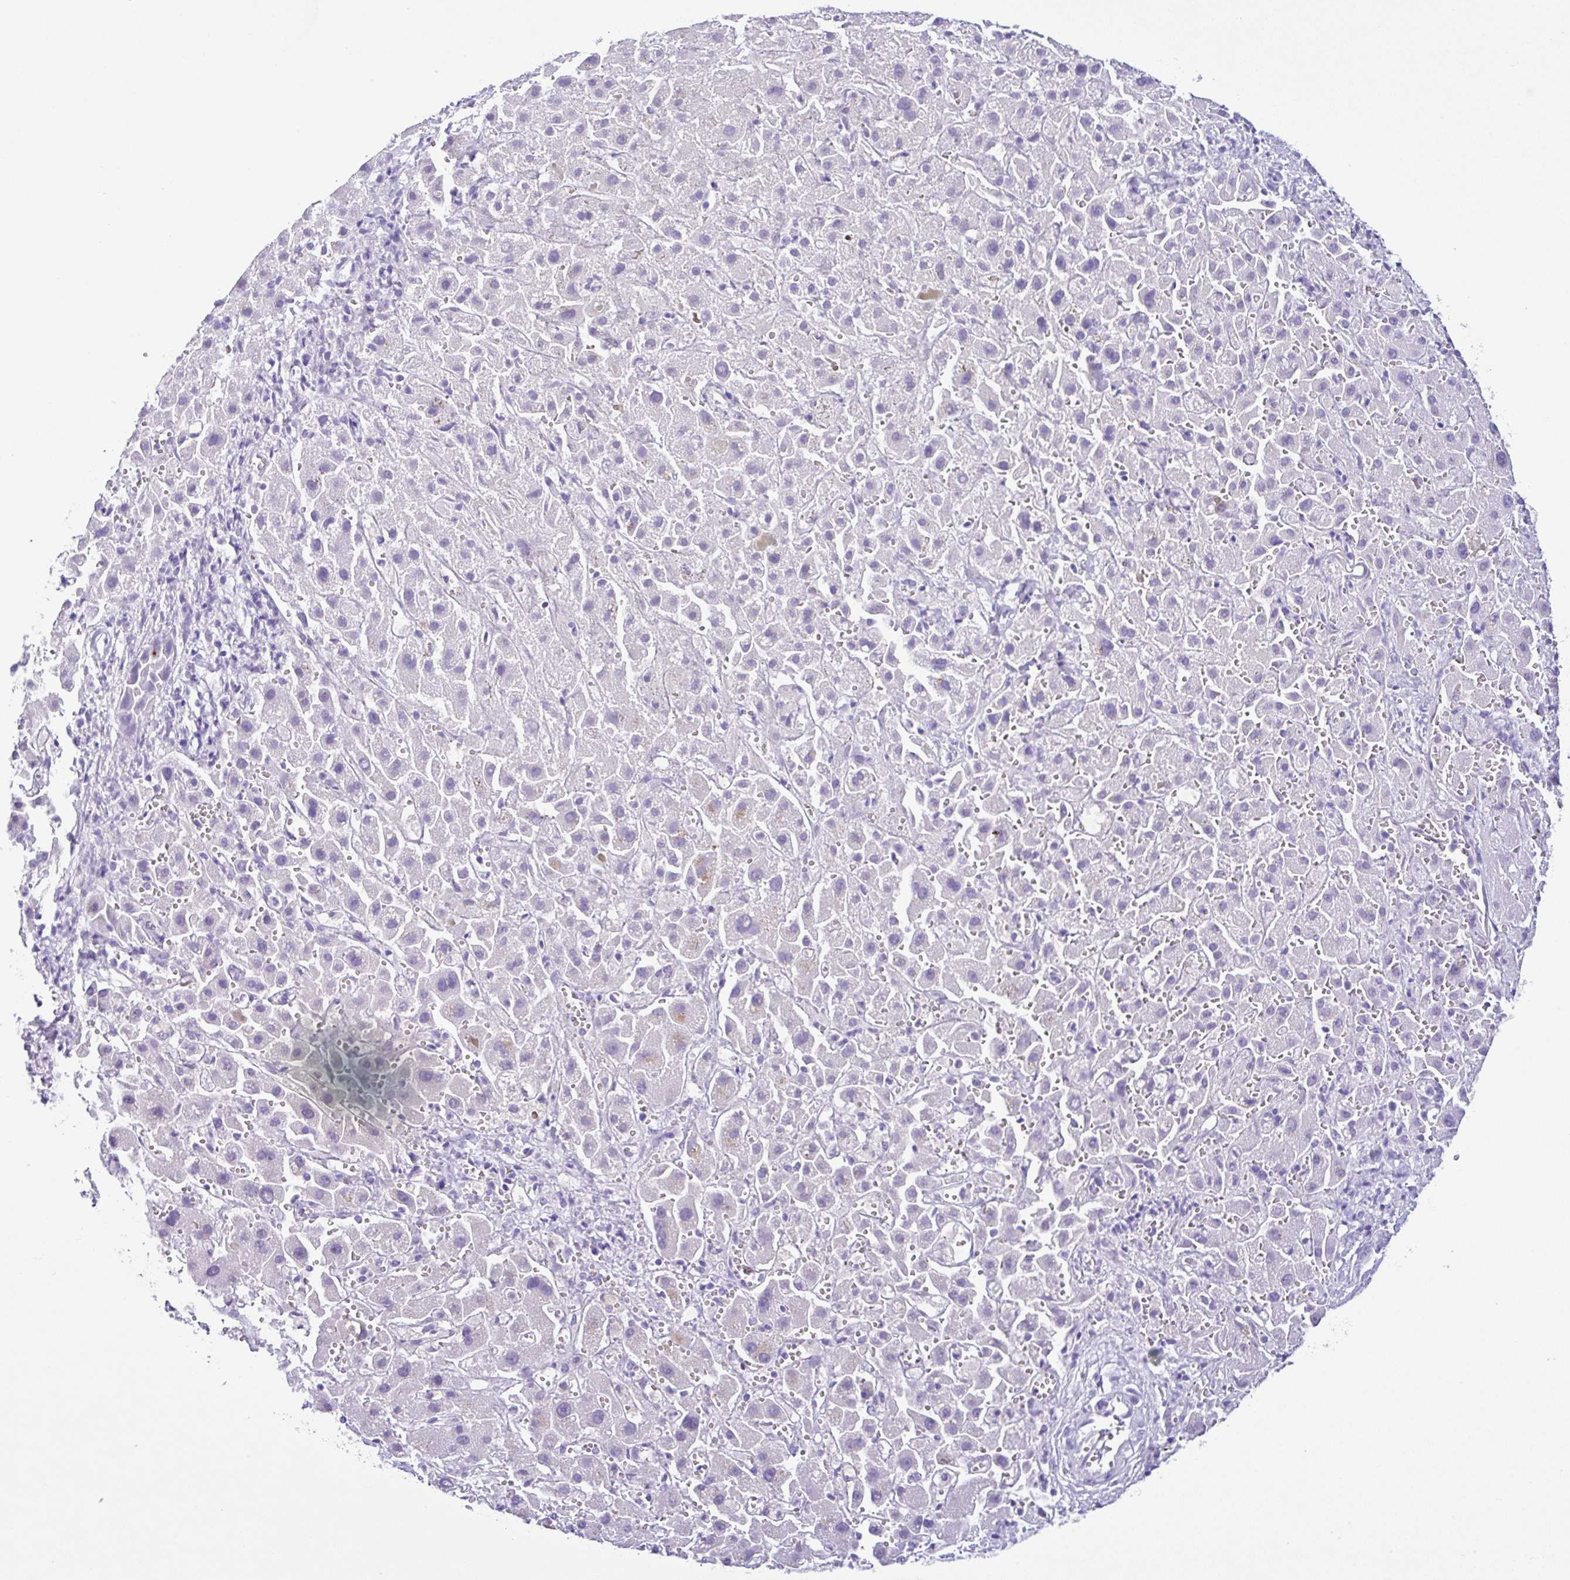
{"staining": {"intensity": "negative", "quantity": "none", "location": "none"}, "tissue": "liver cancer", "cell_type": "Tumor cells", "image_type": "cancer", "snomed": [{"axis": "morphology", "description": "Cholangiocarcinoma"}, {"axis": "topography", "description": "Liver"}], "caption": "The IHC image has no significant staining in tumor cells of cholangiocarcinoma (liver) tissue.", "gene": "RRM2", "patient": {"sex": "female", "age": 52}}